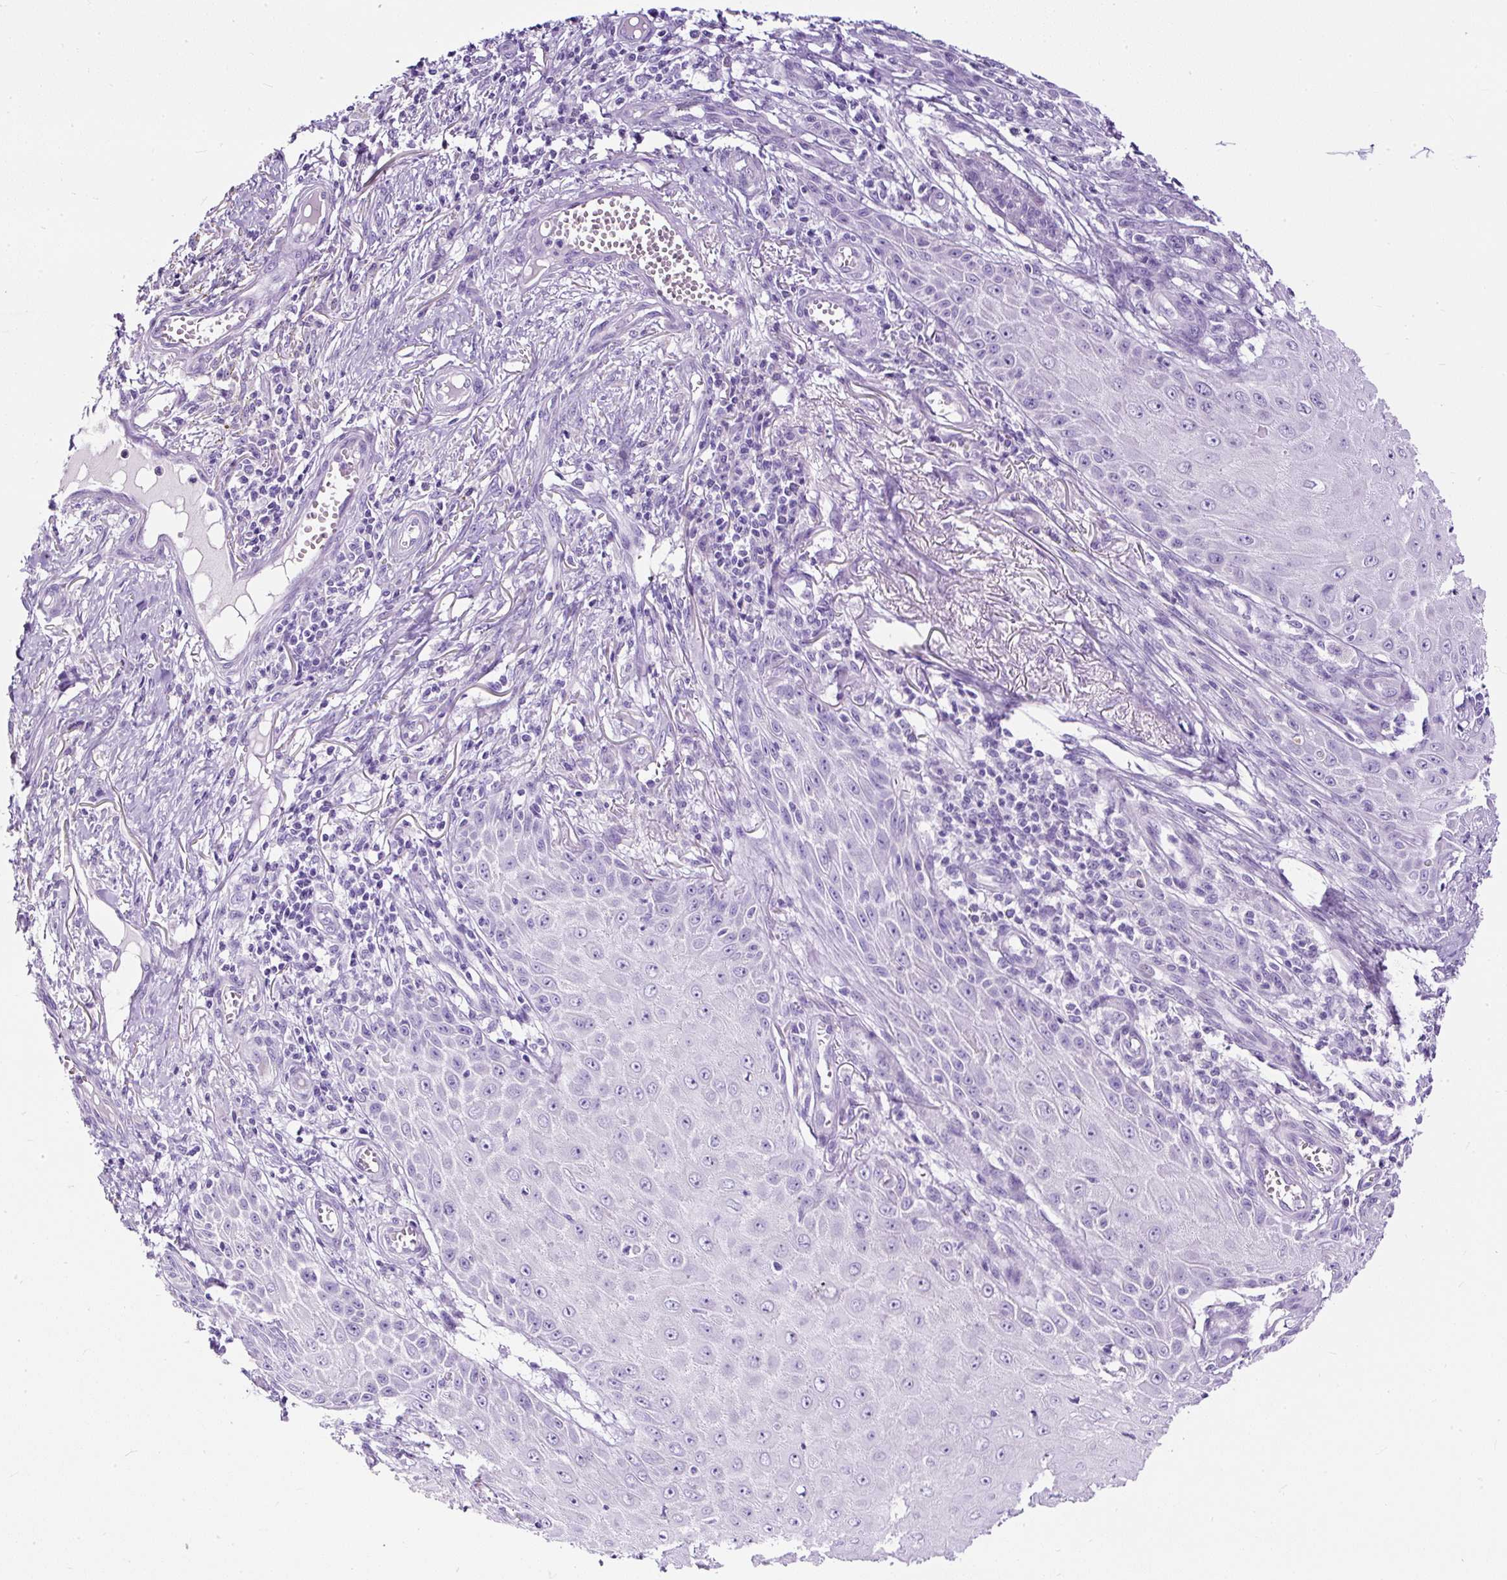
{"staining": {"intensity": "negative", "quantity": "none", "location": "none"}, "tissue": "skin cancer", "cell_type": "Tumor cells", "image_type": "cancer", "snomed": [{"axis": "morphology", "description": "Squamous cell carcinoma, NOS"}, {"axis": "topography", "description": "Skin"}], "caption": "Tumor cells are negative for brown protein staining in skin squamous cell carcinoma.", "gene": "STOX2", "patient": {"sex": "female", "age": 73}}